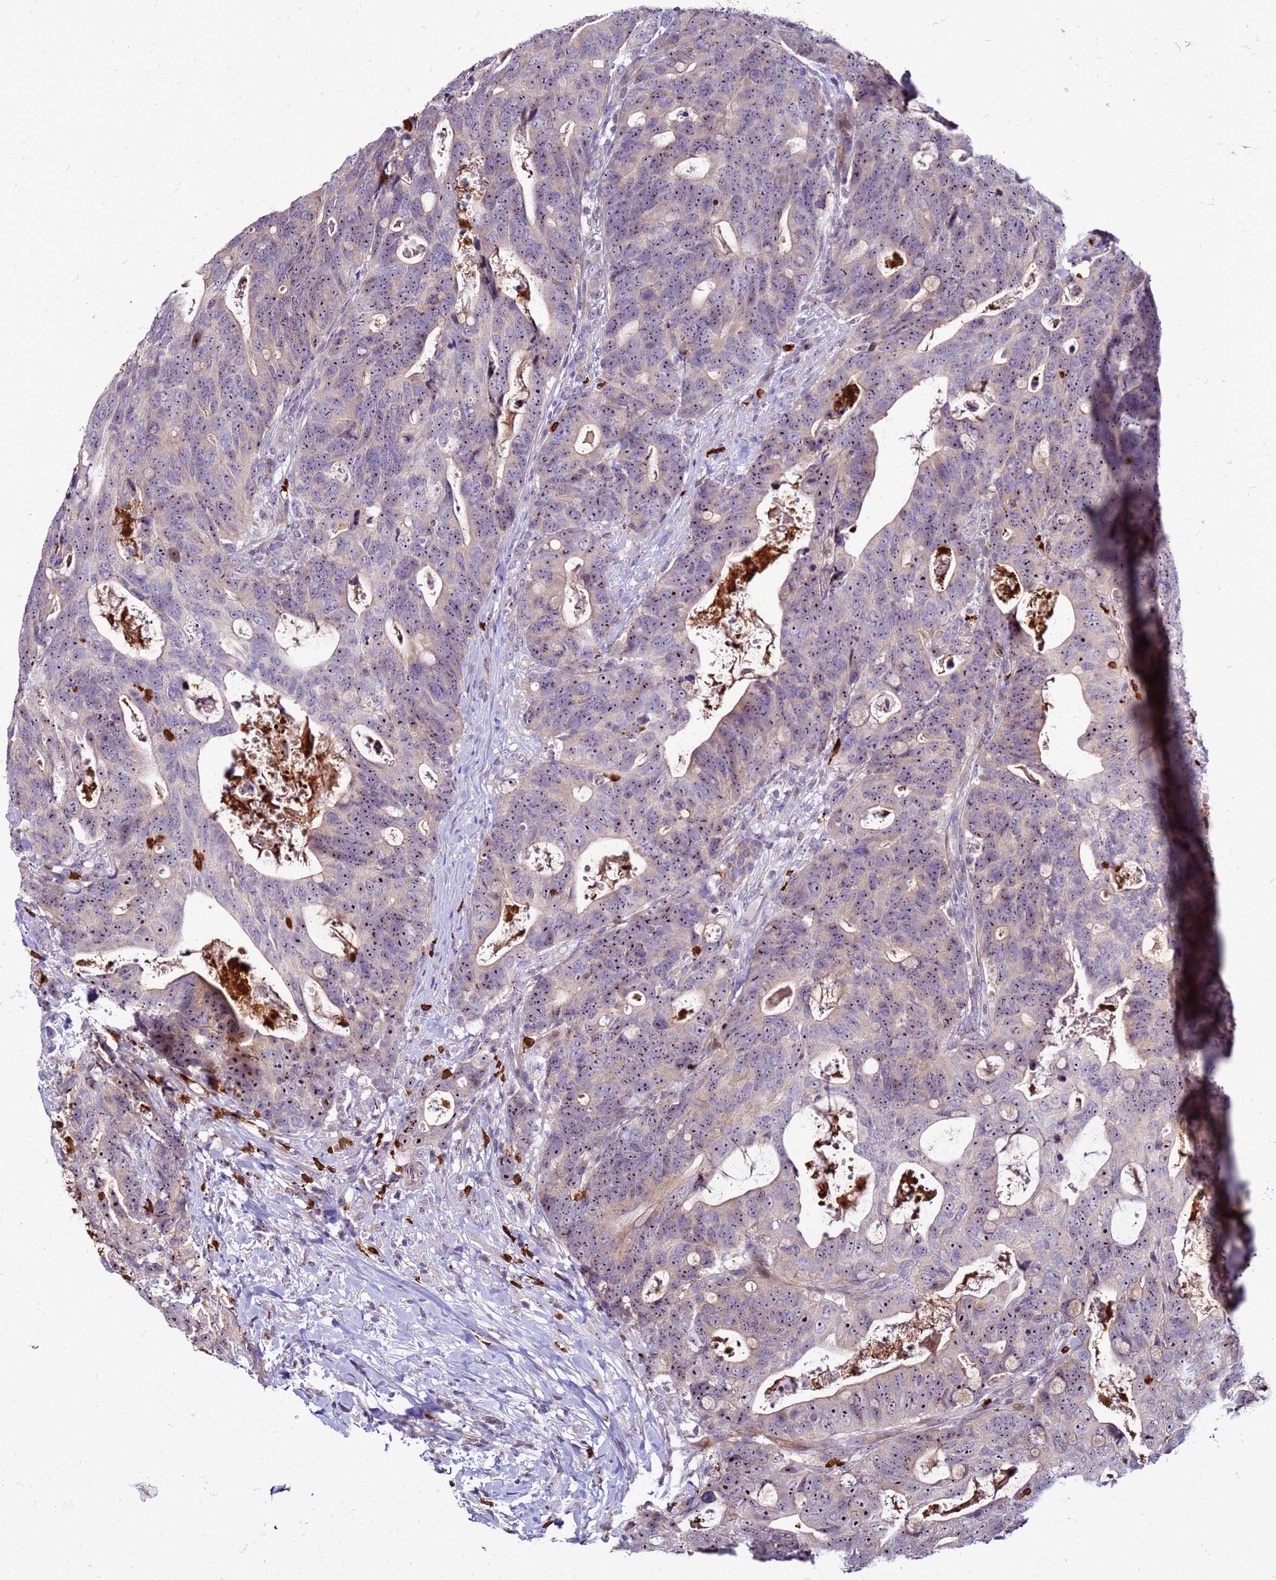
{"staining": {"intensity": "moderate", "quantity": ">75%", "location": "nuclear"}, "tissue": "colorectal cancer", "cell_type": "Tumor cells", "image_type": "cancer", "snomed": [{"axis": "morphology", "description": "Adenocarcinoma, NOS"}, {"axis": "topography", "description": "Colon"}], "caption": "The image exhibits a brown stain indicating the presence of a protein in the nuclear of tumor cells in colorectal cancer. The staining was performed using DAB (3,3'-diaminobenzidine) to visualize the protein expression in brown, while the nuclei were stained in blue with hematoxylin (Magnification: 20x).", "gene": "VPS4B", "patient": {"sex": "female", "age": 82}}